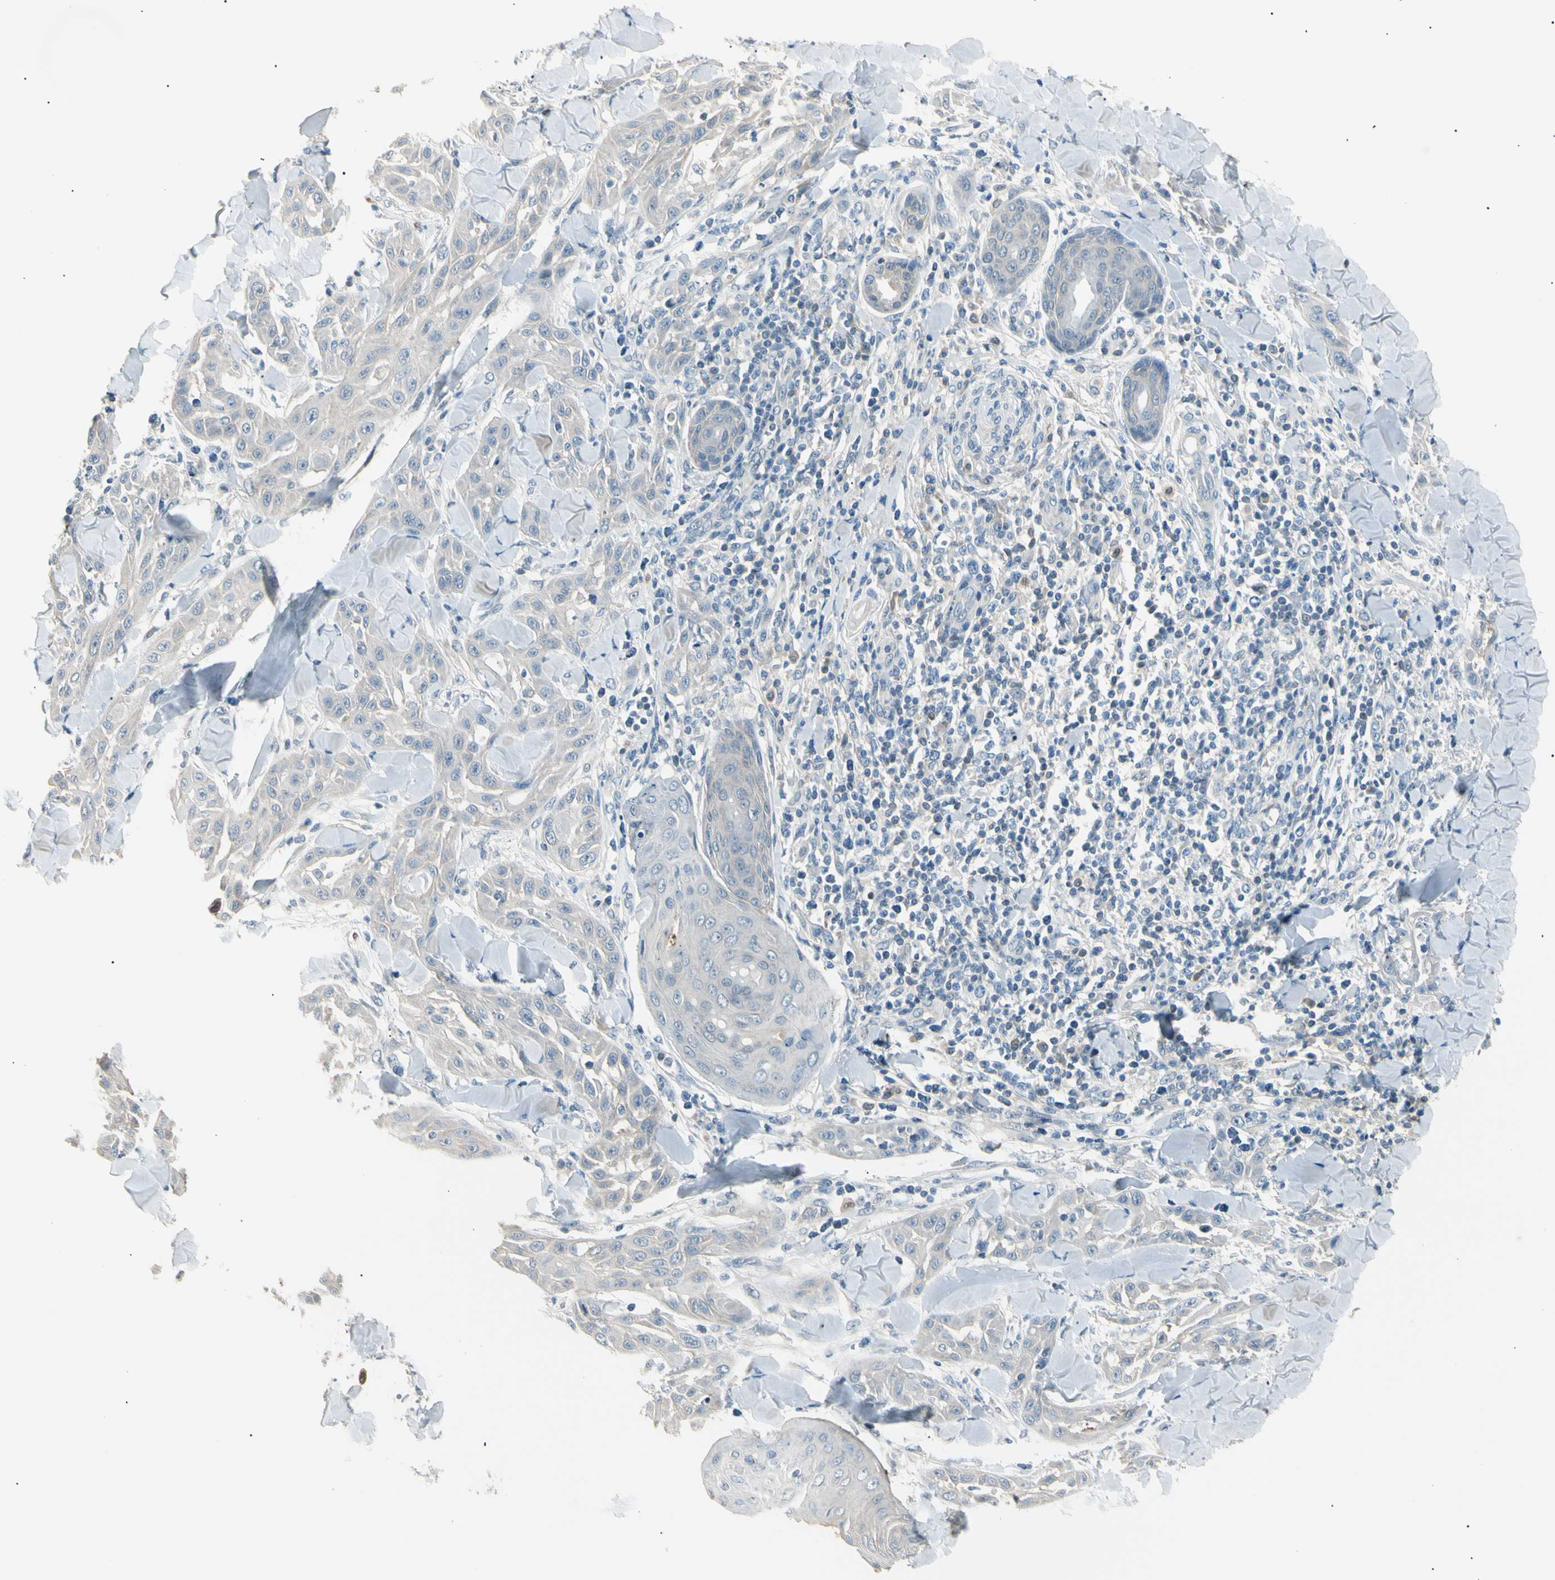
{"staining": {"intensity": "weak", "quantity": "25%-75%", "location": "cytoplasmic/membranous"}, "tissue": "skin cancer", "cell_type": "Tumor cells", "image_type": "cancer", "snomed": [{"axis": "morphology", "description": "Squamous cell carcinoma, NOS"}, {"axis": "topography", "description": "Skin"}], "caption": "Tumor cells display weak cytoplasmic/membranous positivity in approximately 25%-75% of cells in skin squamous cell carcinoma.", "gene": "LHPP", "patient": {"sex": "male", "age": 24}}